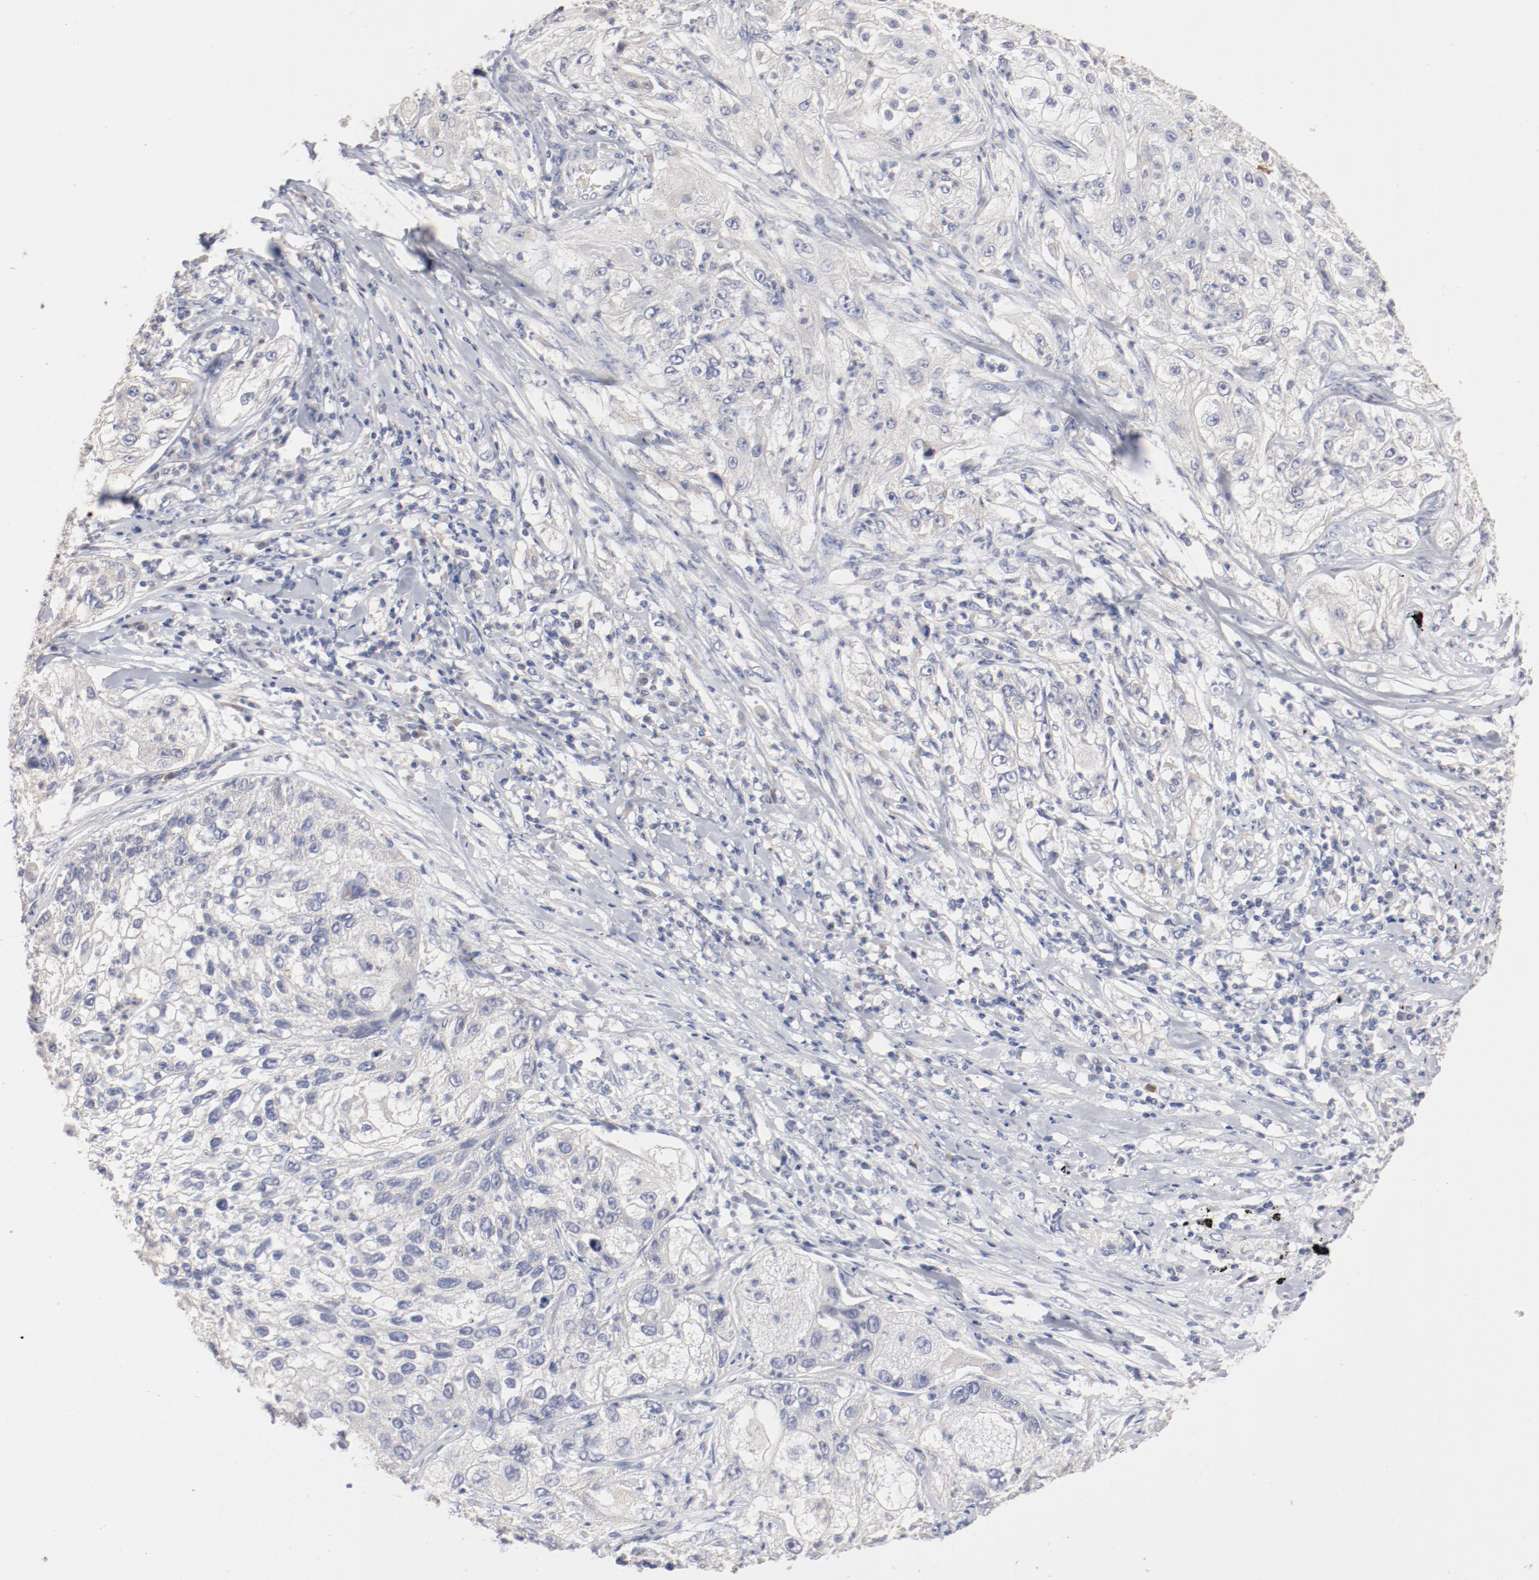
{"staining": {"intensity": "negative", "quantity": "none", "location": "none"}, "tissue": "lung cancer", "cell_type": "Tumor cells", "image_type": "cancer", "snomed": [{"axis": "morphology", "description": "Inflammation, NOS"}, {"axis": "morphology", "description": "Squamous cell carcinoma, NOS"}, {"axis": "topography", "description": "Lymph node"}, {"axis": "topography", "description": "Soft tissue"}, {"axis": "topography", "description": "Lung"}], "caption": "An immunohistochemistry (IHC) photomicrograph of lung cancer is shown. There is no staining in tumor cells of lung cancer. The staining is performed using DAB (3,3'-diaminobenzidine) brown chromogen with nuclei counter-stained in using hematoxylin.", "gene": "AK7", "patient": {"sex": "male", "age": 66}}